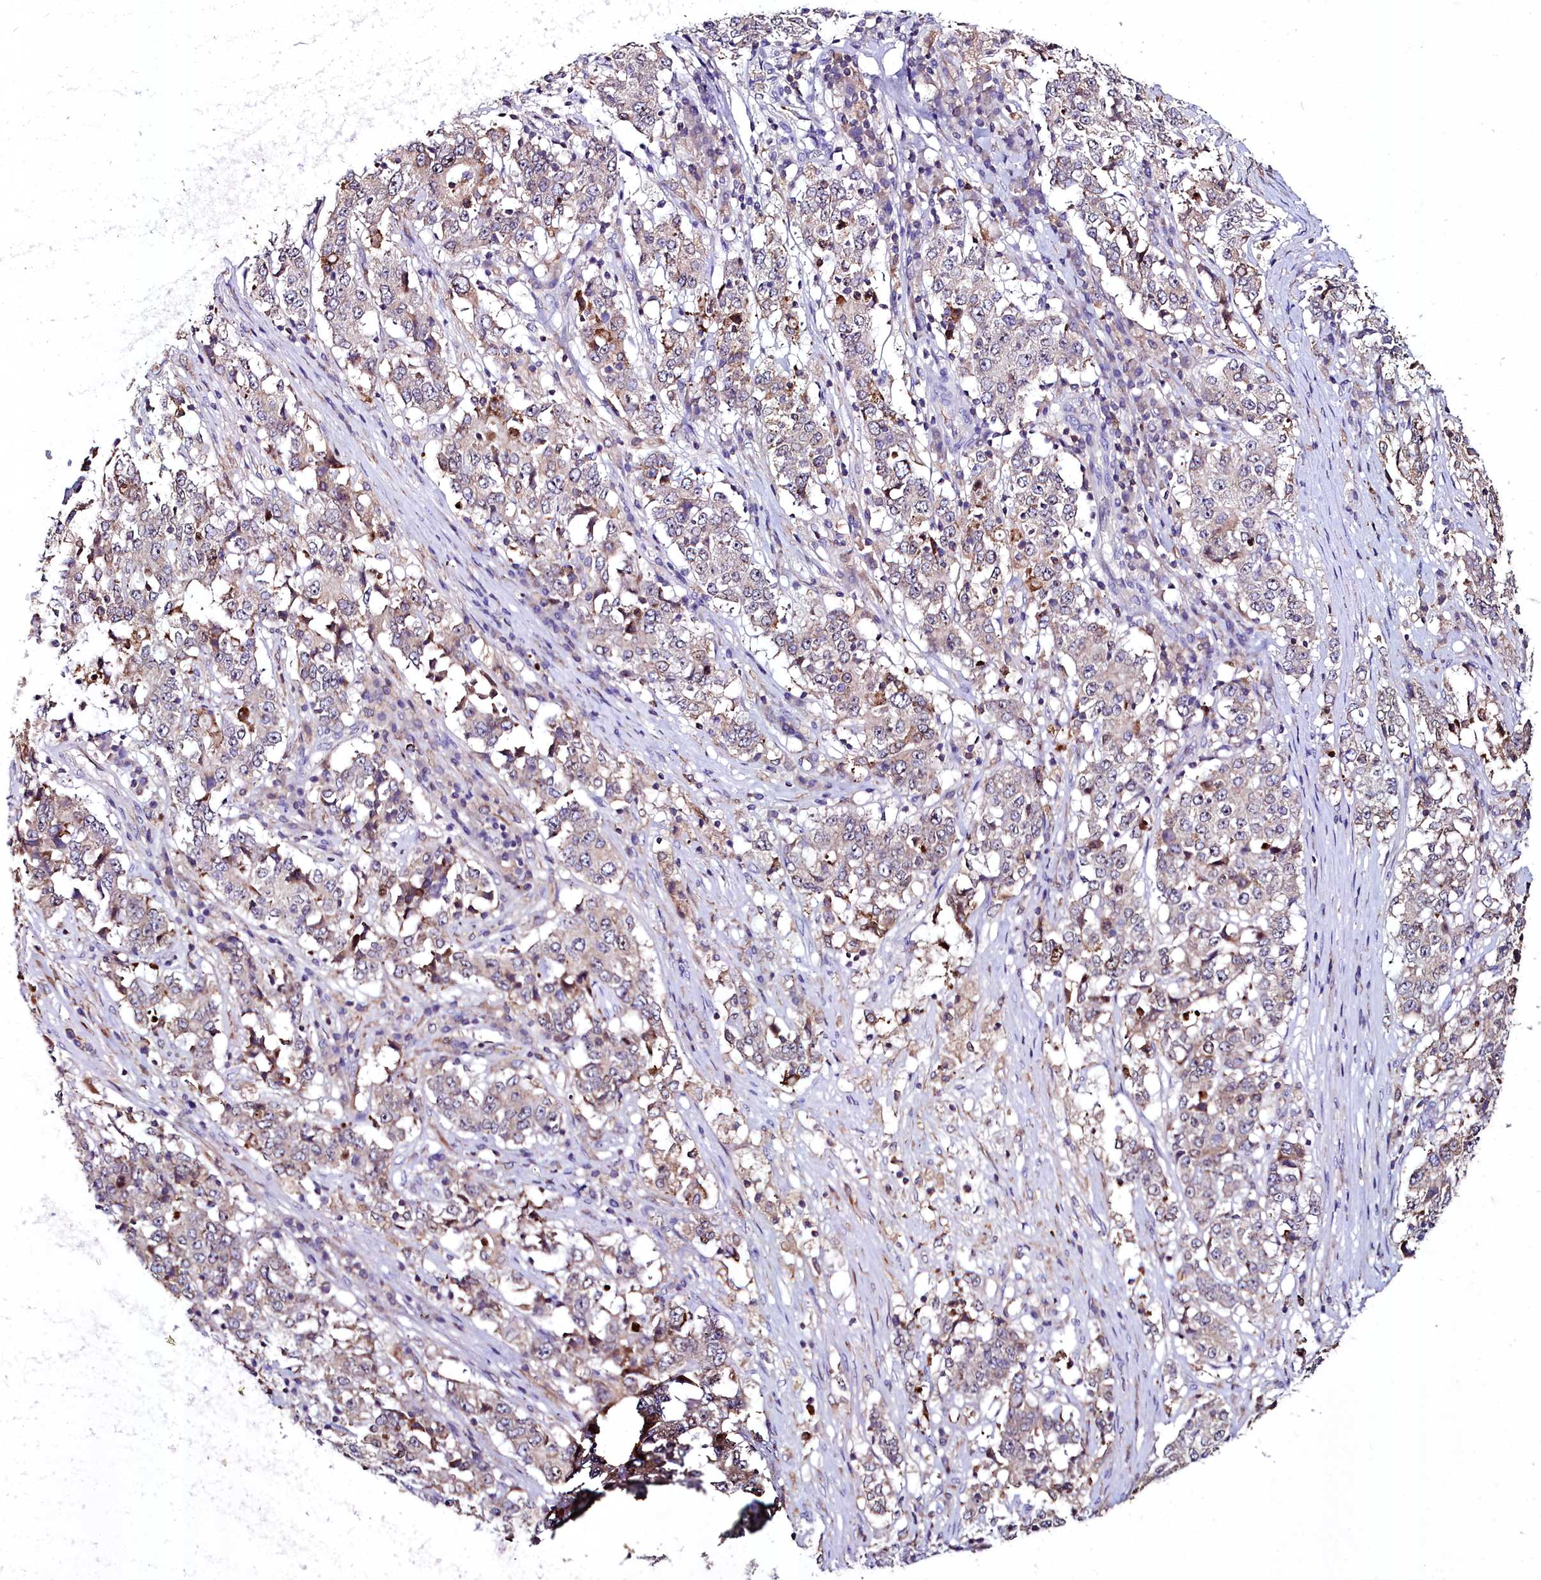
{"staining": {"intensity": "weak", "quantity": "<25%", "location": "cytoplasmic/membranous"}, "tissue": "stomach cancer", "cell_type": "Tumor cells", "image_type": "cancer", "snomed": [{"axis": "morphology", "description": "Adenocarcinoma, NOS"}, {"axis": "topography", "description": "Stomach"}], "caption": "Immunohistochemistry (IHC) micrograph of neoplastic tissue: adenocarcinoma (stomach) stained with DAB (3,3'-diaminobenzidine) demonstrates no significant protein staining in tumor cells.", "gene": "AMBRA1", "patient": {"sex": "male", "age": 59}}